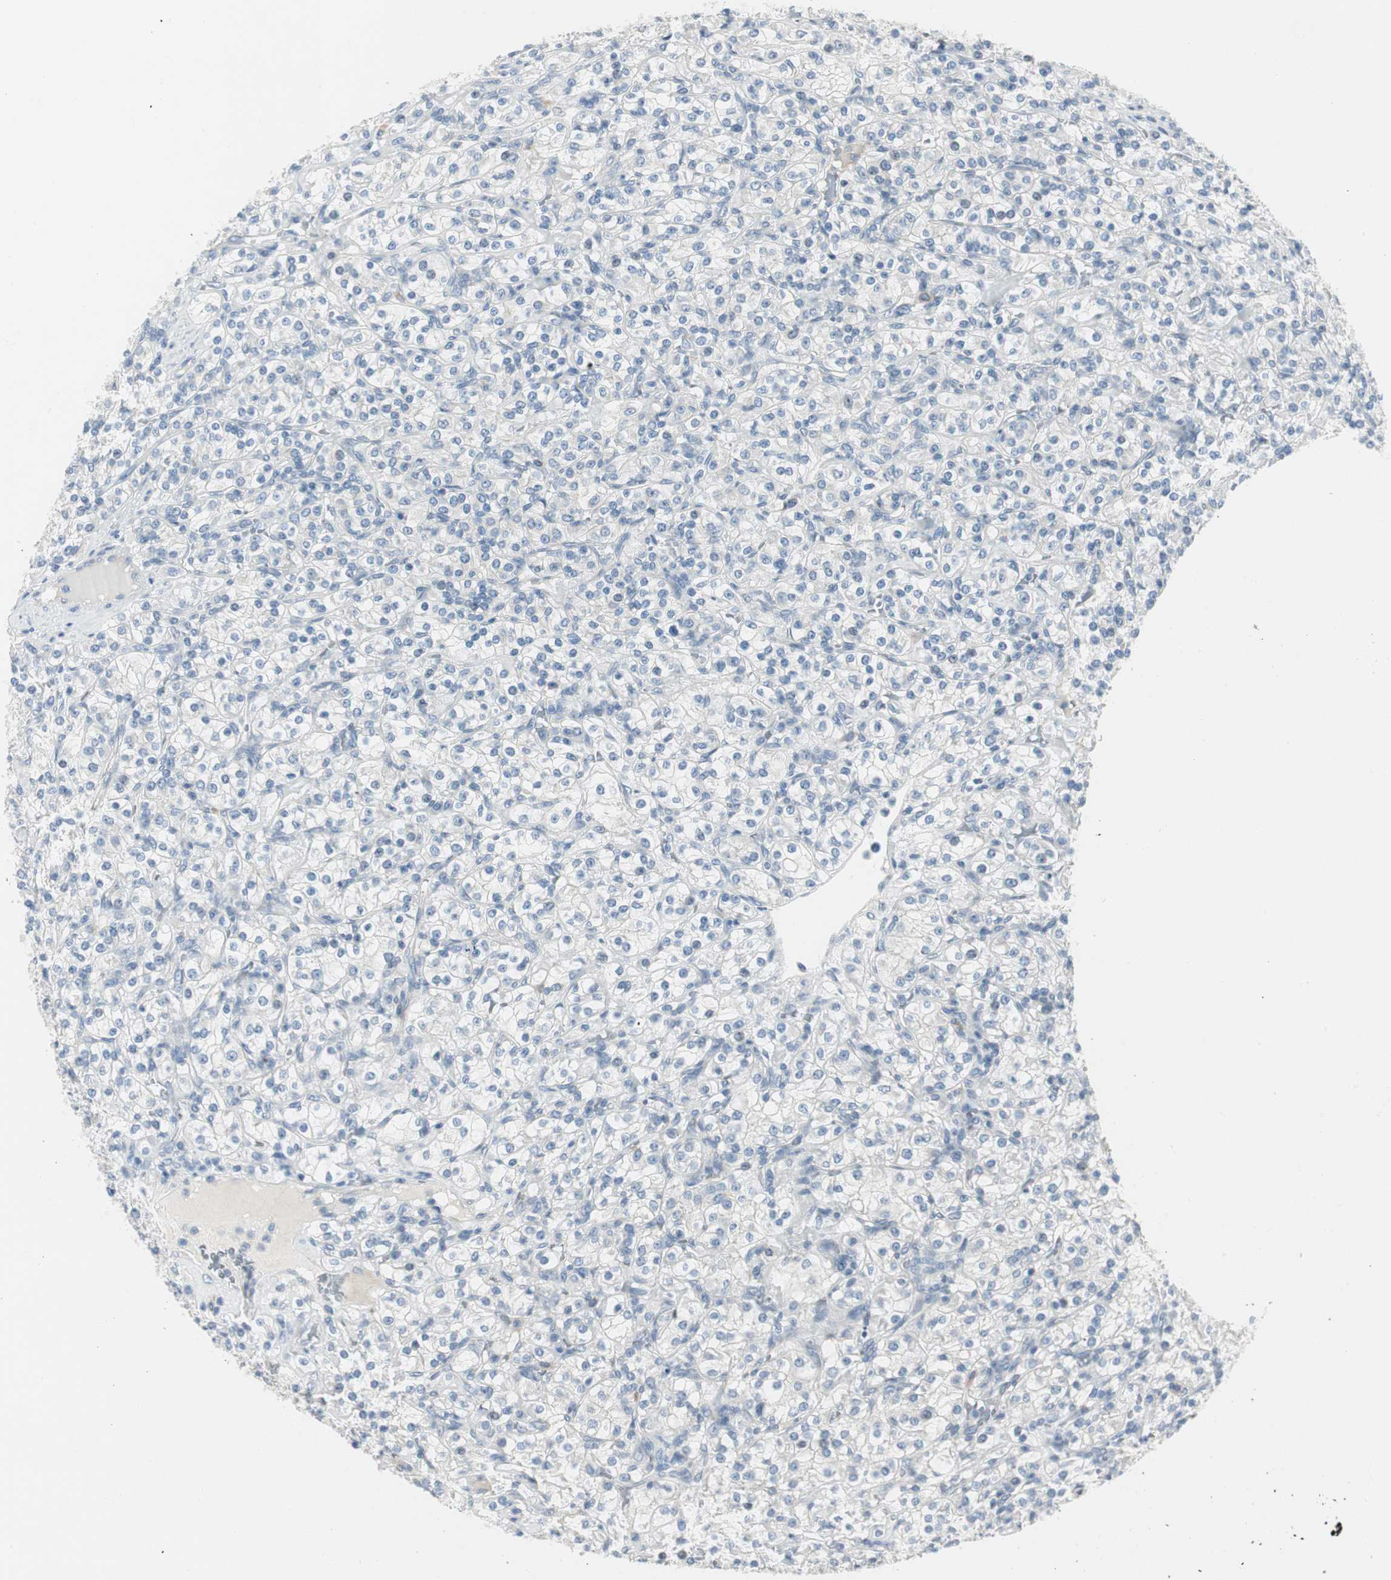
{"staining": {"intensity": "negative", "quantity": "none", "location": "none"}, "tissue": "renal cancer", "cell_type": "Tumor cells", "image_type": "cancer", "snomed": [{"axis": "morphology", "description": "Adenocarcinoma, NOS"}, {"axis": "topography", "description": "Kidney"}], "caption": "Immunohistochemistry photomicrograph of adenocarcinoma (renal) stained for a protein (brown), which displays no expression in tumor cells.", "gene": "SPINK4", "patient": {"sex": "male", "age": 77}}